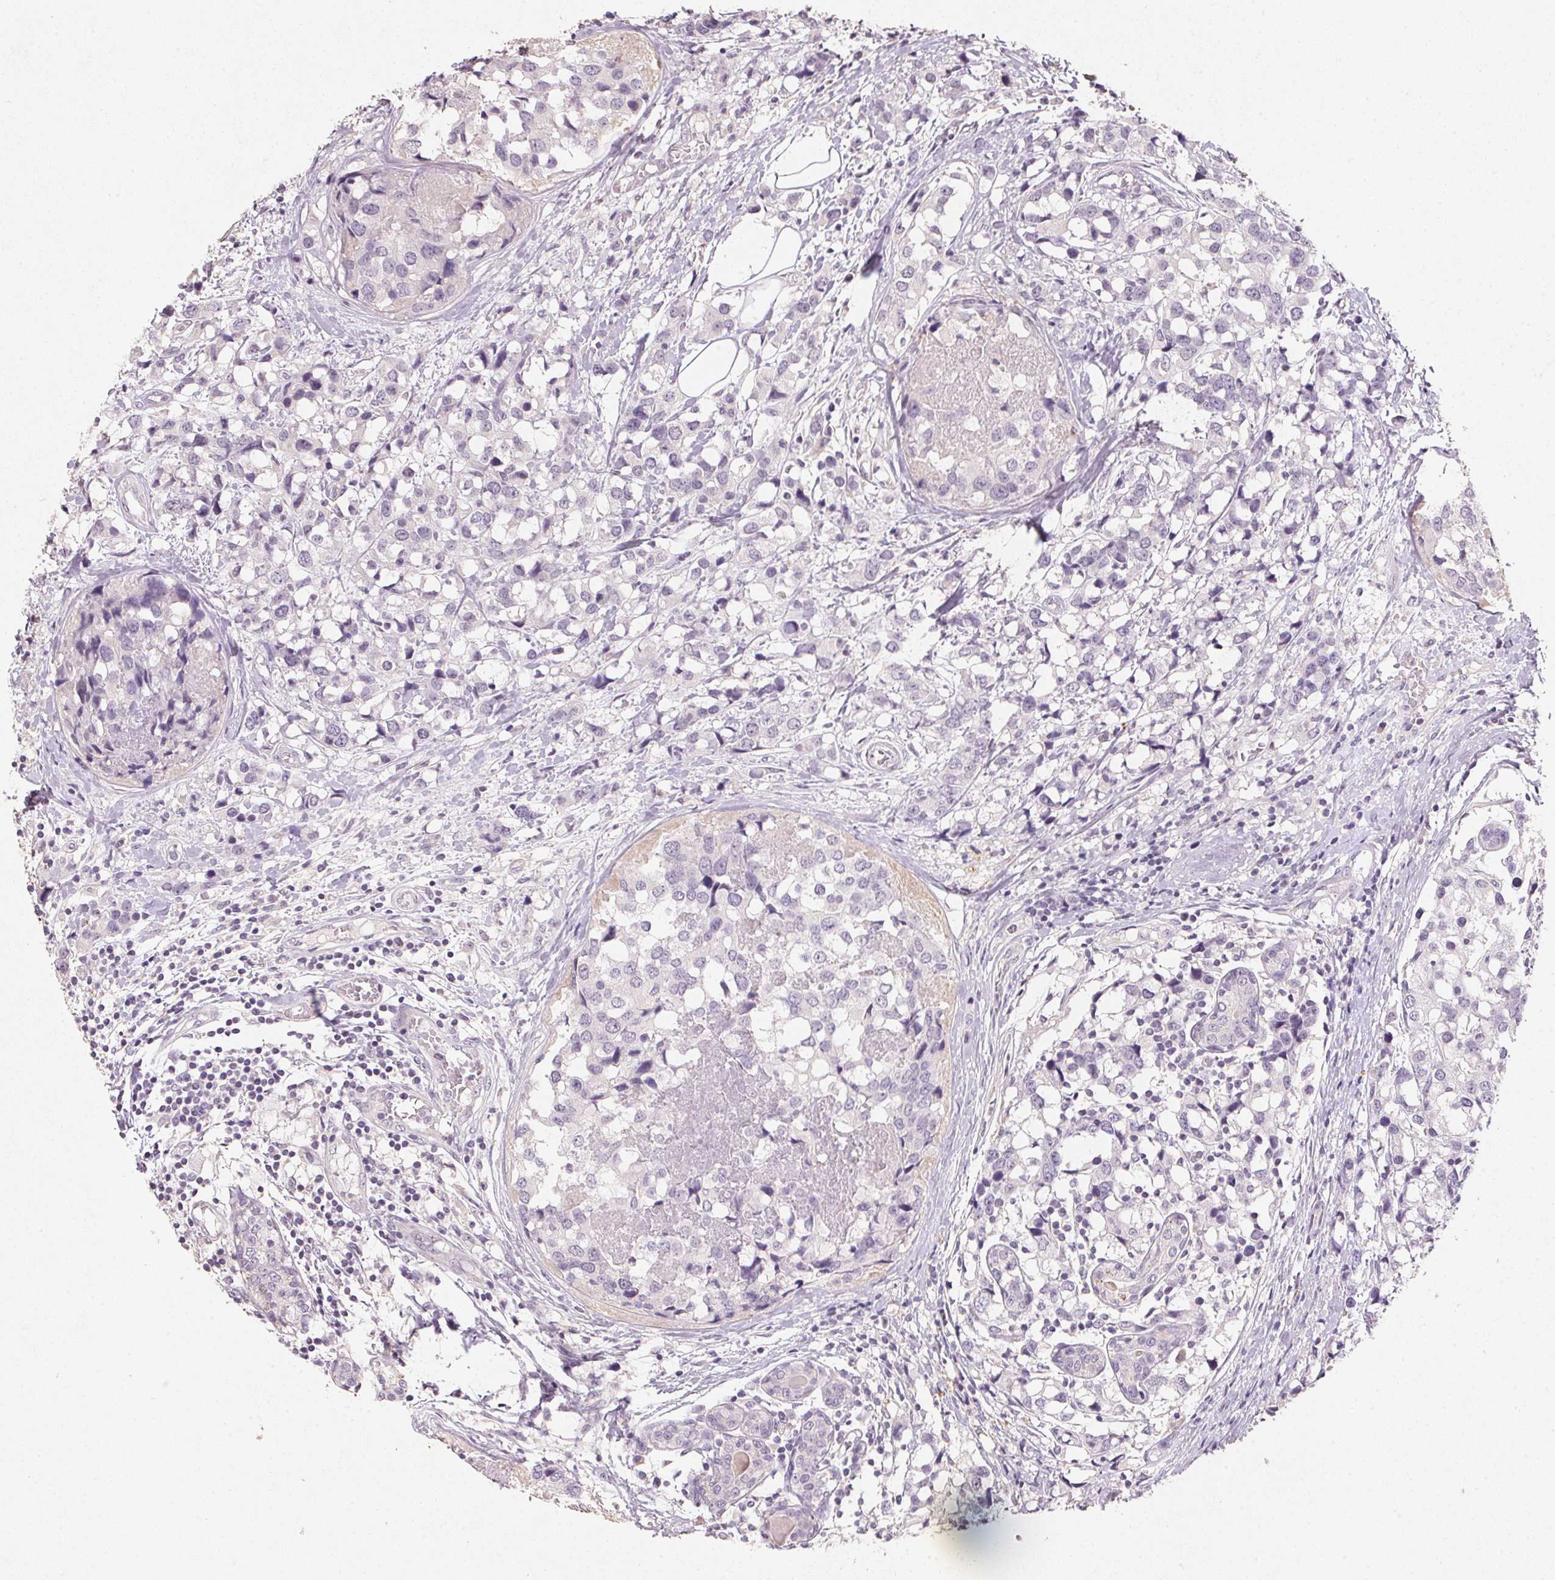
{"staining": {"intensity": "negative", "quantity": "none", "location": "none"}, "tissue": "breast cancer", "cell_type": "Tumor cells", "image_type": "cancer", "snomed": [{"axis": "morphology", "description": "Lobular carcinoma"}, {"axis": "topography", "description": "Breast"}], "caption": "This image is of breast cancer (lobular carcinoma) stained with immunohistochemistry (IHC) to label a protein in brown with the nuclei are counter-stained blue. There is no expression in tumor cells.", "gene": "CXCL5", "patient": {"sex": "female", "age": 59}}